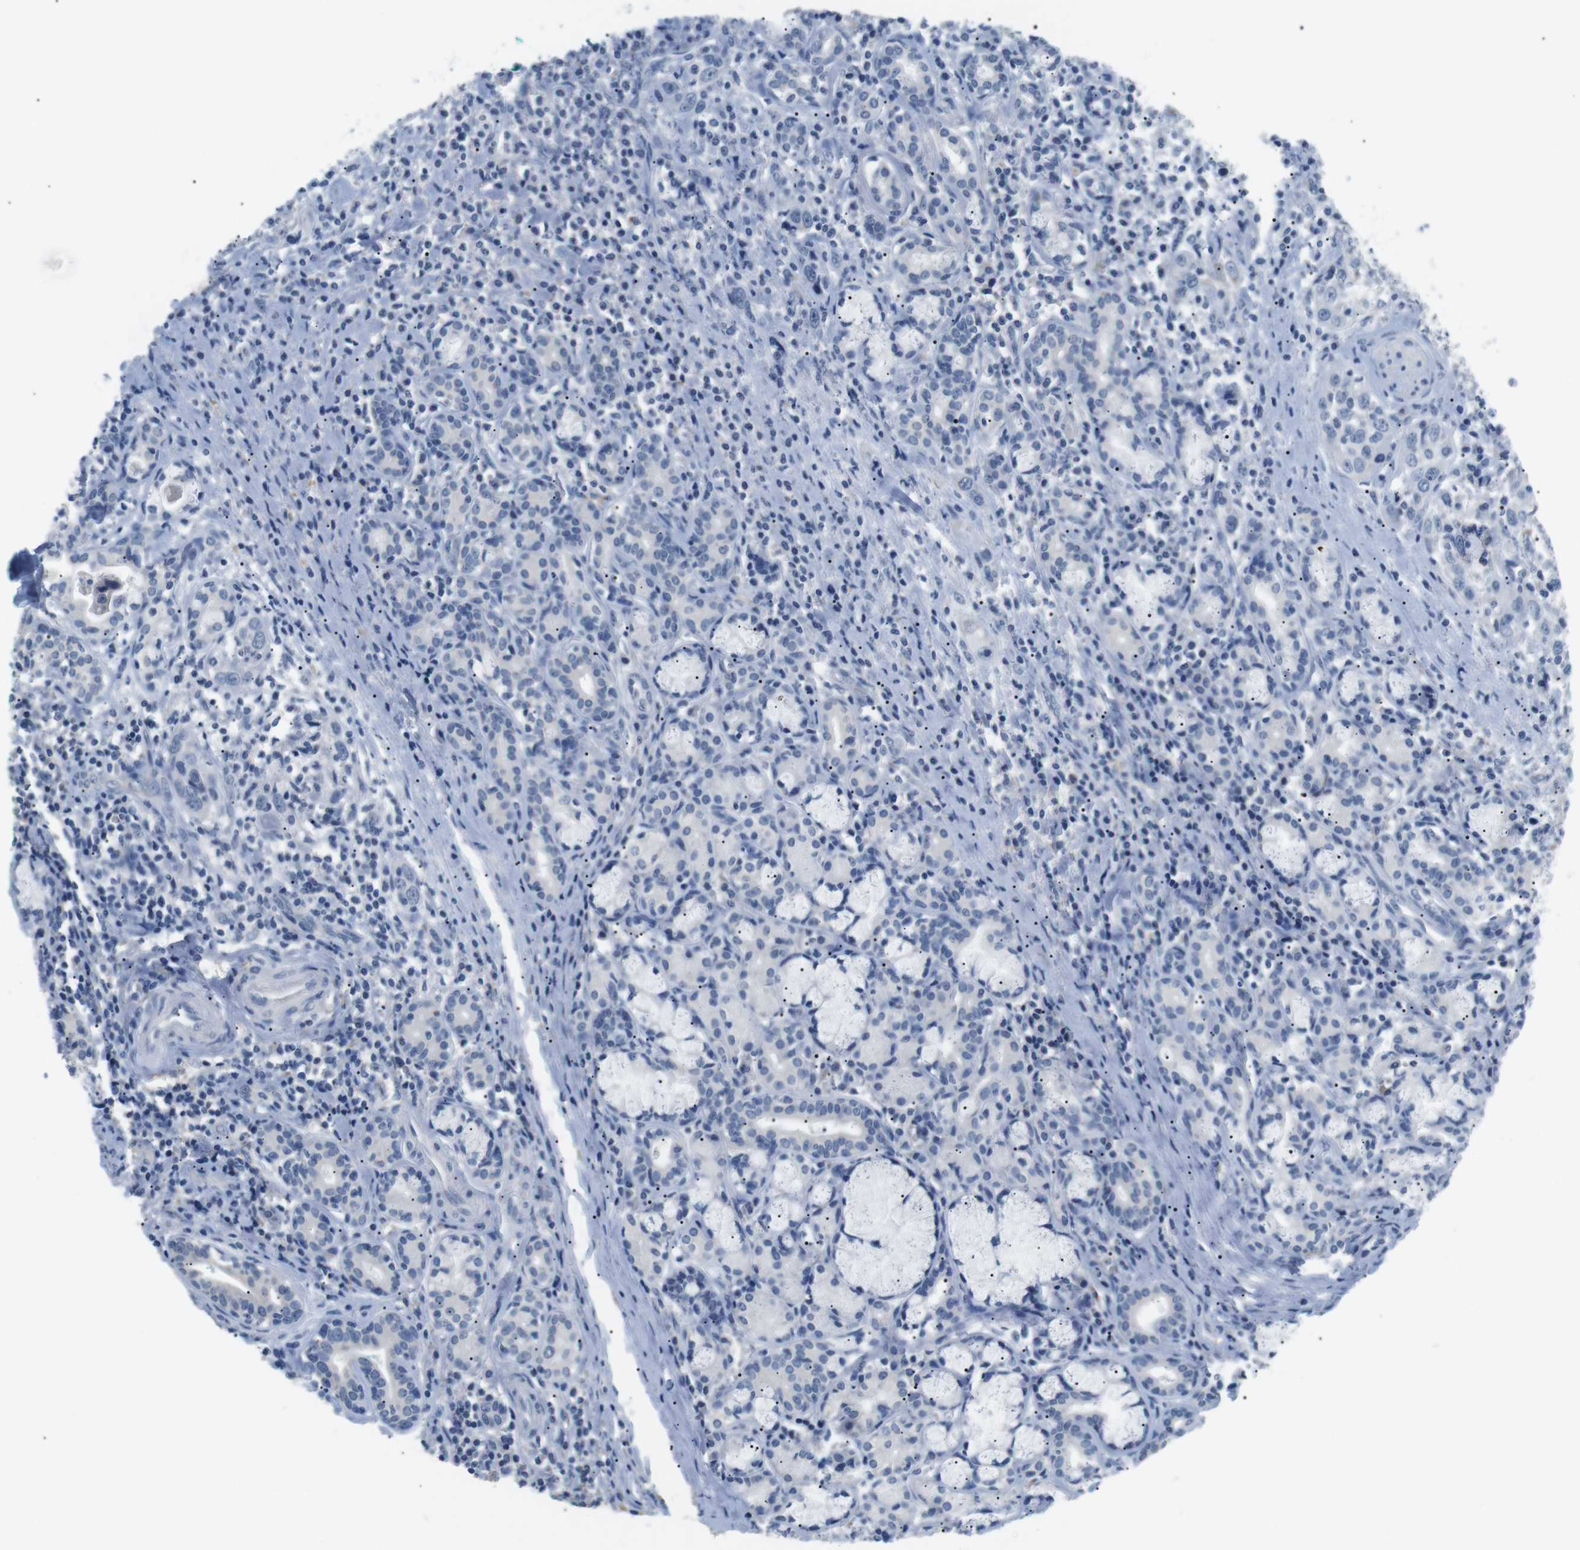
{"staining": {"intensity": "negative", "quantity": "none", "location": "none"}, "tissue": "head and neck cancer", "cell_type": "Tumor cells", "image_type": "cancer", "snomed": [{"axis": "morphology", "description": "Squamous cell carcinoma, NOS"}, {"axis": "topography", "description": "Oral tissue"}, {"axis": "topography", "description": "Head-Neck"}], "caption": "Tumor cells show no significant positivity in head and neck cancer (squamous cell carcinoma).", "gene": "FCGRT", "patient": {"sex": "female", "age": 50}}